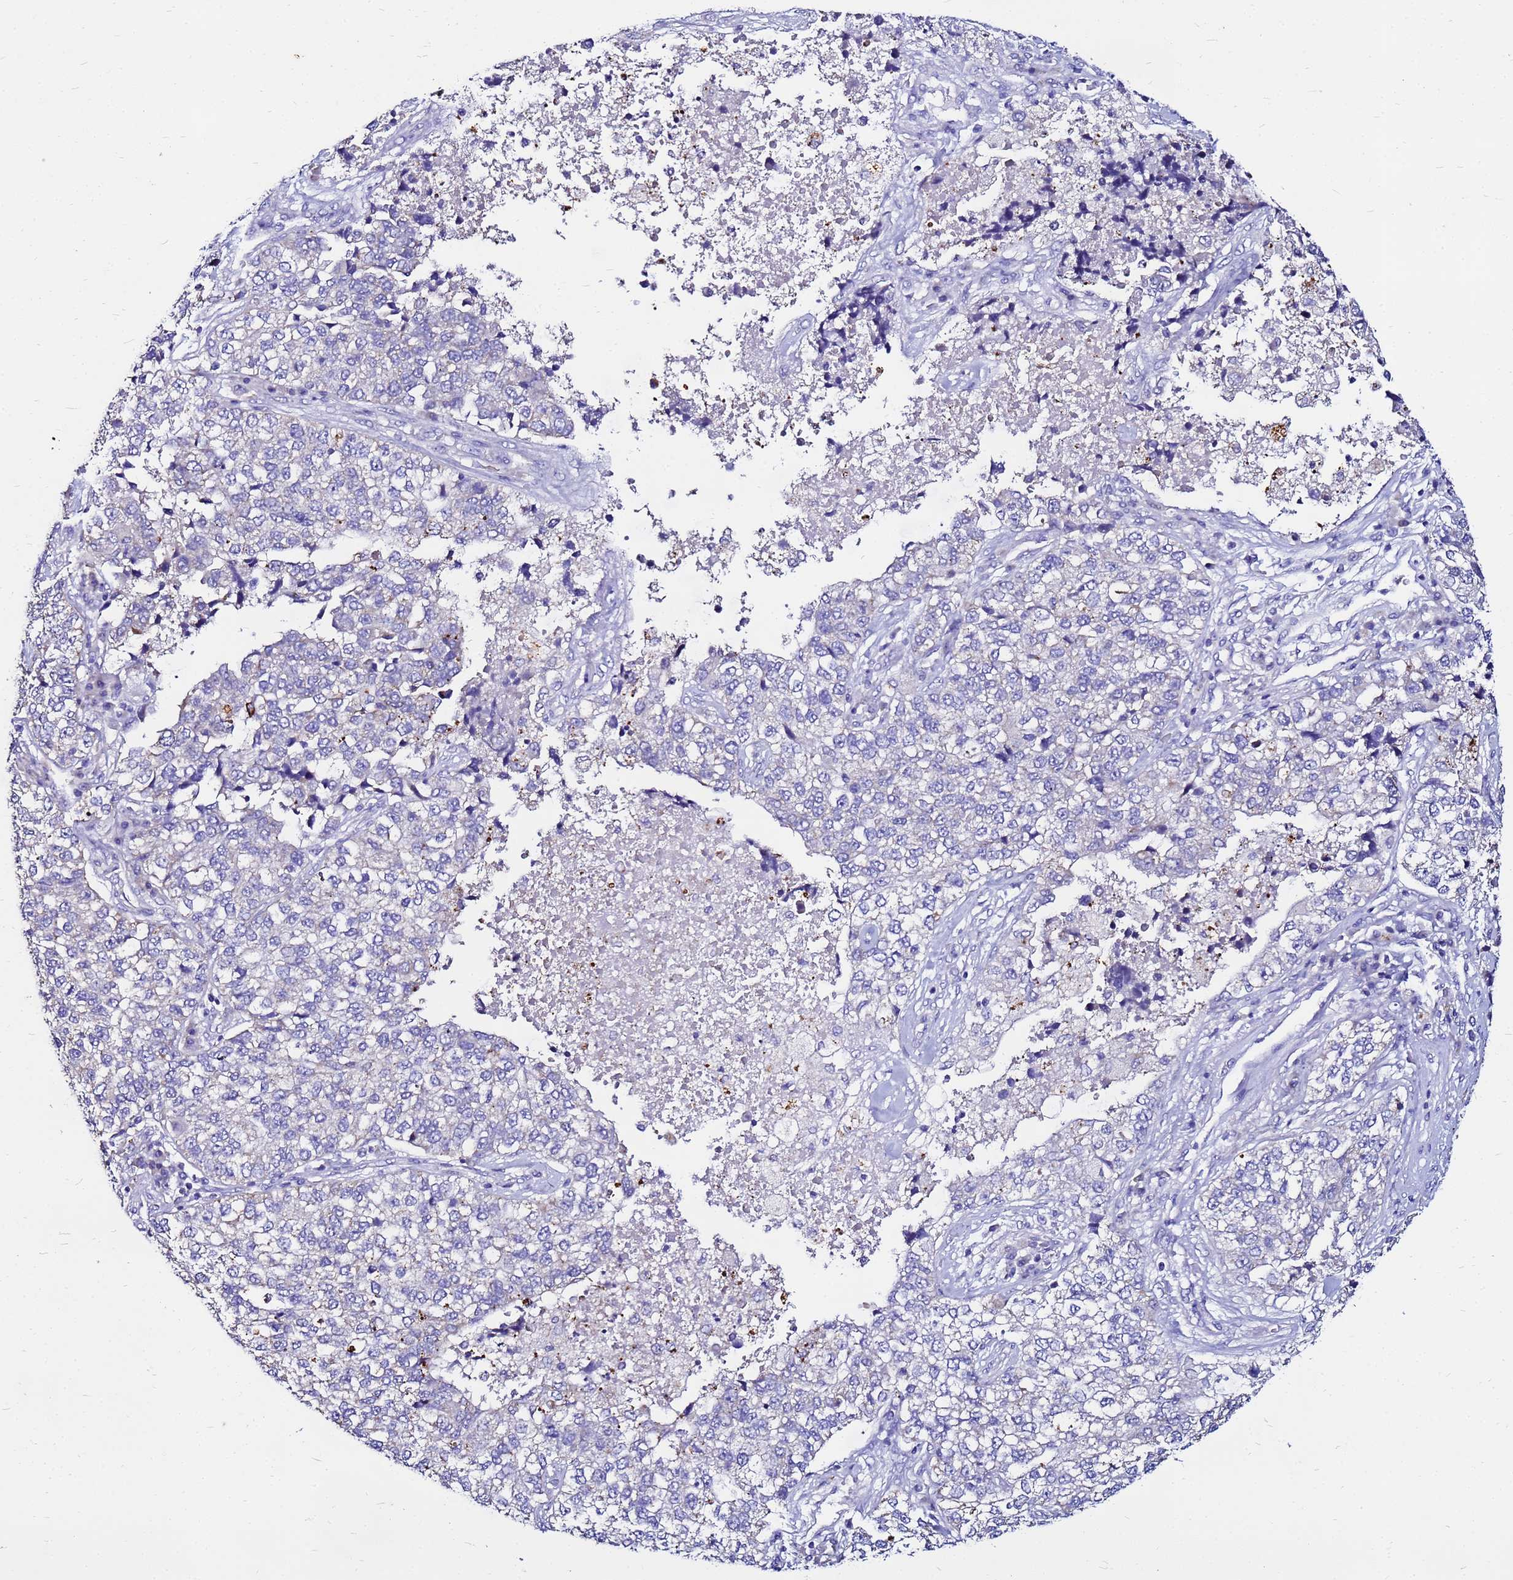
{"staining": {"intensity": "negative", "quantity": "none", "location": "none"}, "tissue": "lung cancer", "cell_type": "Tumor cells", "image_type": "cancer", "snomed": [{"axis": "morphology", "description": "Adenocarcinoma, NOS"}, {"axis": "topography", "description": "Lung"}], "caption": "High power microscopy photomicrograph of an IHC micrograph of lung adenocarcinoma, revealing no significant staining in tumor cells.", "gene": "FAM183A", "patient": {"sex": "male", "age": 49}}